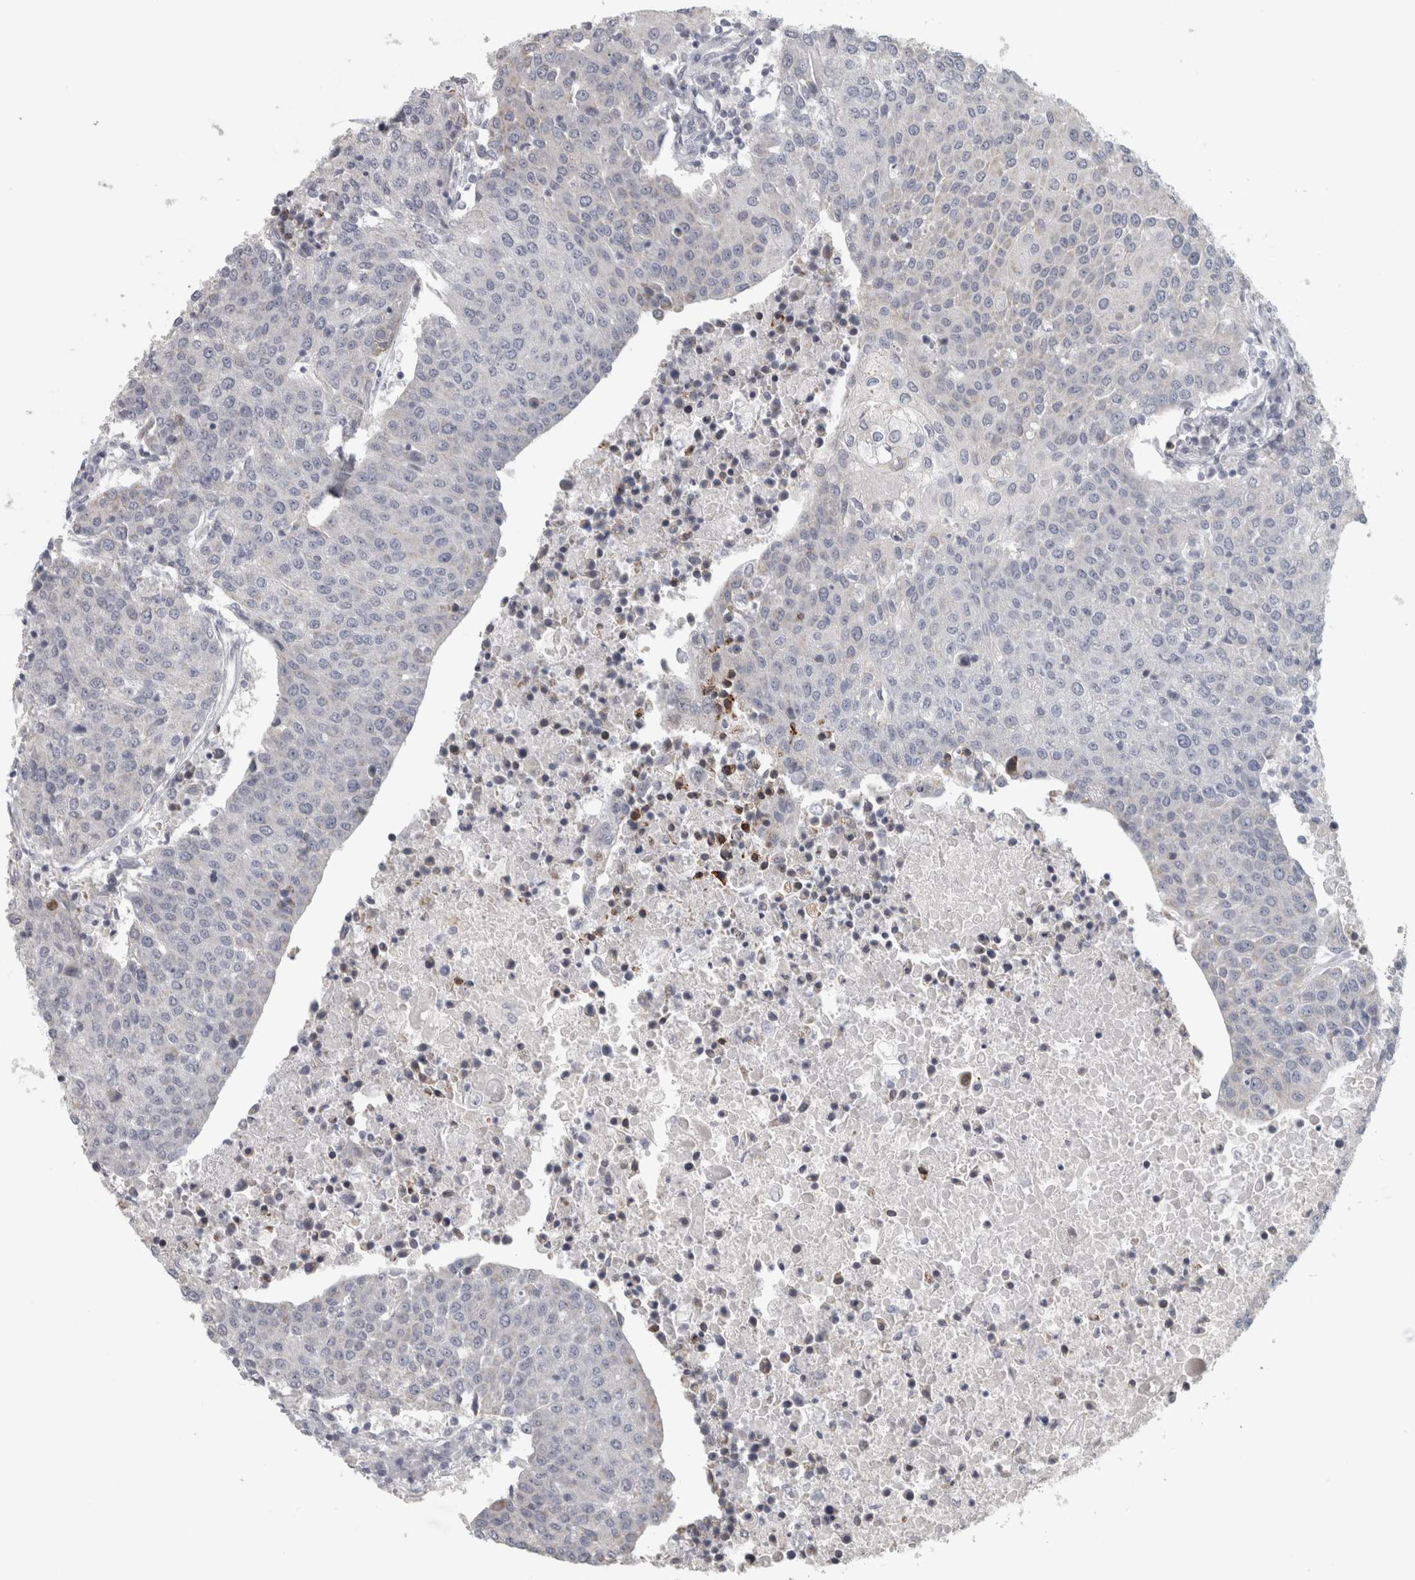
{"staining": {"intensity": "negative", "quantity": "none", "location": "none"}, "tissue": "urothelial cancer", "cell_type": "Tumor cells", "image_type": "cancer", "snomed": [{"axis": "morphology", "description": "Urothelial carcinoma, High grade"}, {"axis": "topography", "description": "Urinary bladder"}], "caption": "An immunohistochemistry histopathology image of urothelial cancer is shown. There is no staining in tumor cells of urothelial cancer. (Brightfield microscopy of DAB (3,3'-diaminobenzidine) IHC at high magnification).", "gene": "PTPRN2", "patient": {"sex": "female", "age": 85}}